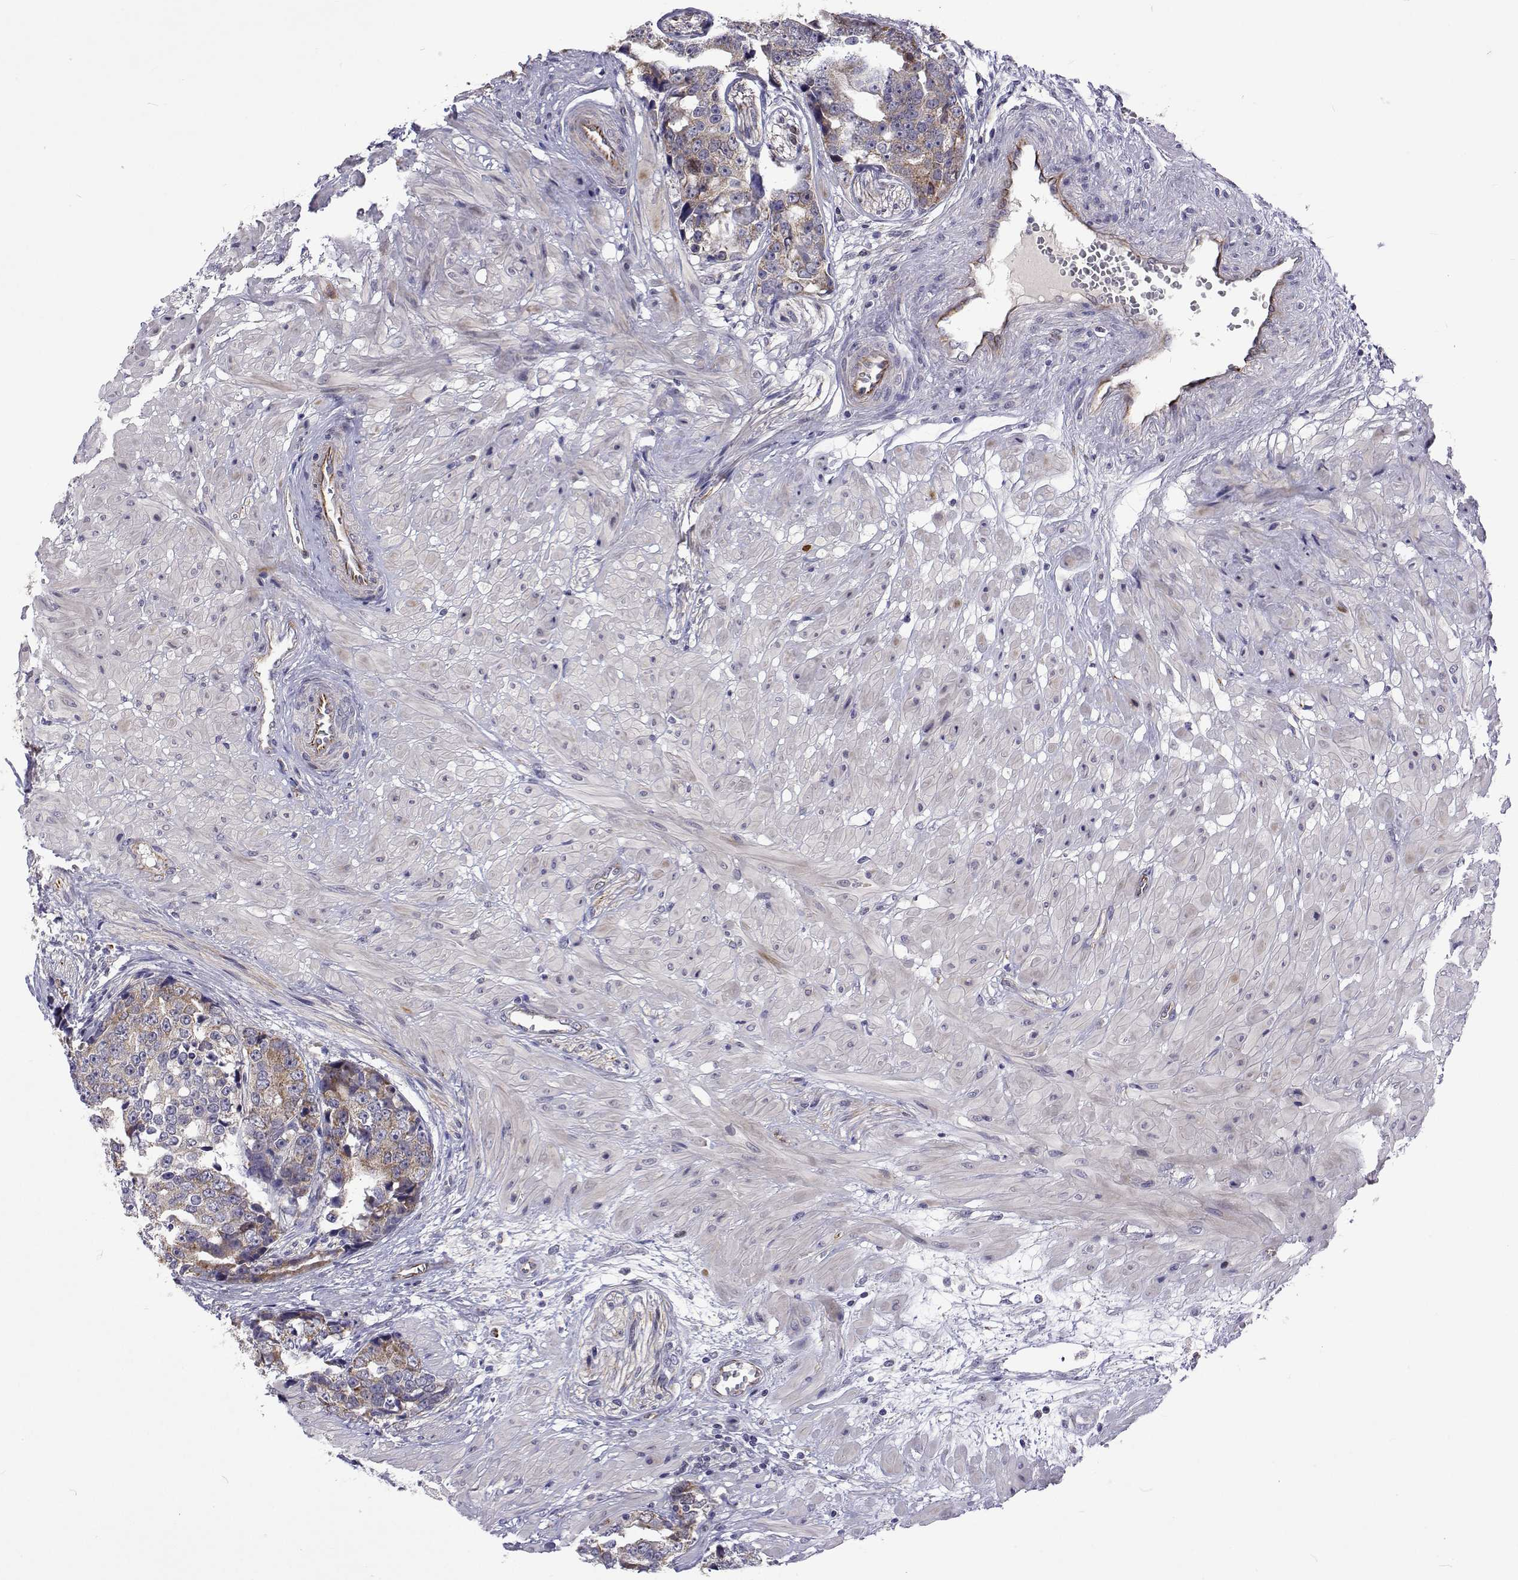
{"staining": {"intensity": "moderate", "quantity": "<25%", "location": "cytoplasmic/membranous"}, "tissue": "prostate cancer", "cell_type": "Tumor cells", "image_type": "cancer", "snomed": [{"axis": "morphology", "description": "Adenocarcinoma, High grade"}, {"axis": "topography", "description": "Prostate"}], "caption": "Prostate cancer stained with DAB (3,3'-diaminobenzidine) immunohistochemistry (IHC) exhibits low levels of moderate cytoplasmic/membranous staining in approximately <25% of tumor cells.", "gene": "DHTKD1", "patient": {"sex": "male", "age": 71}}